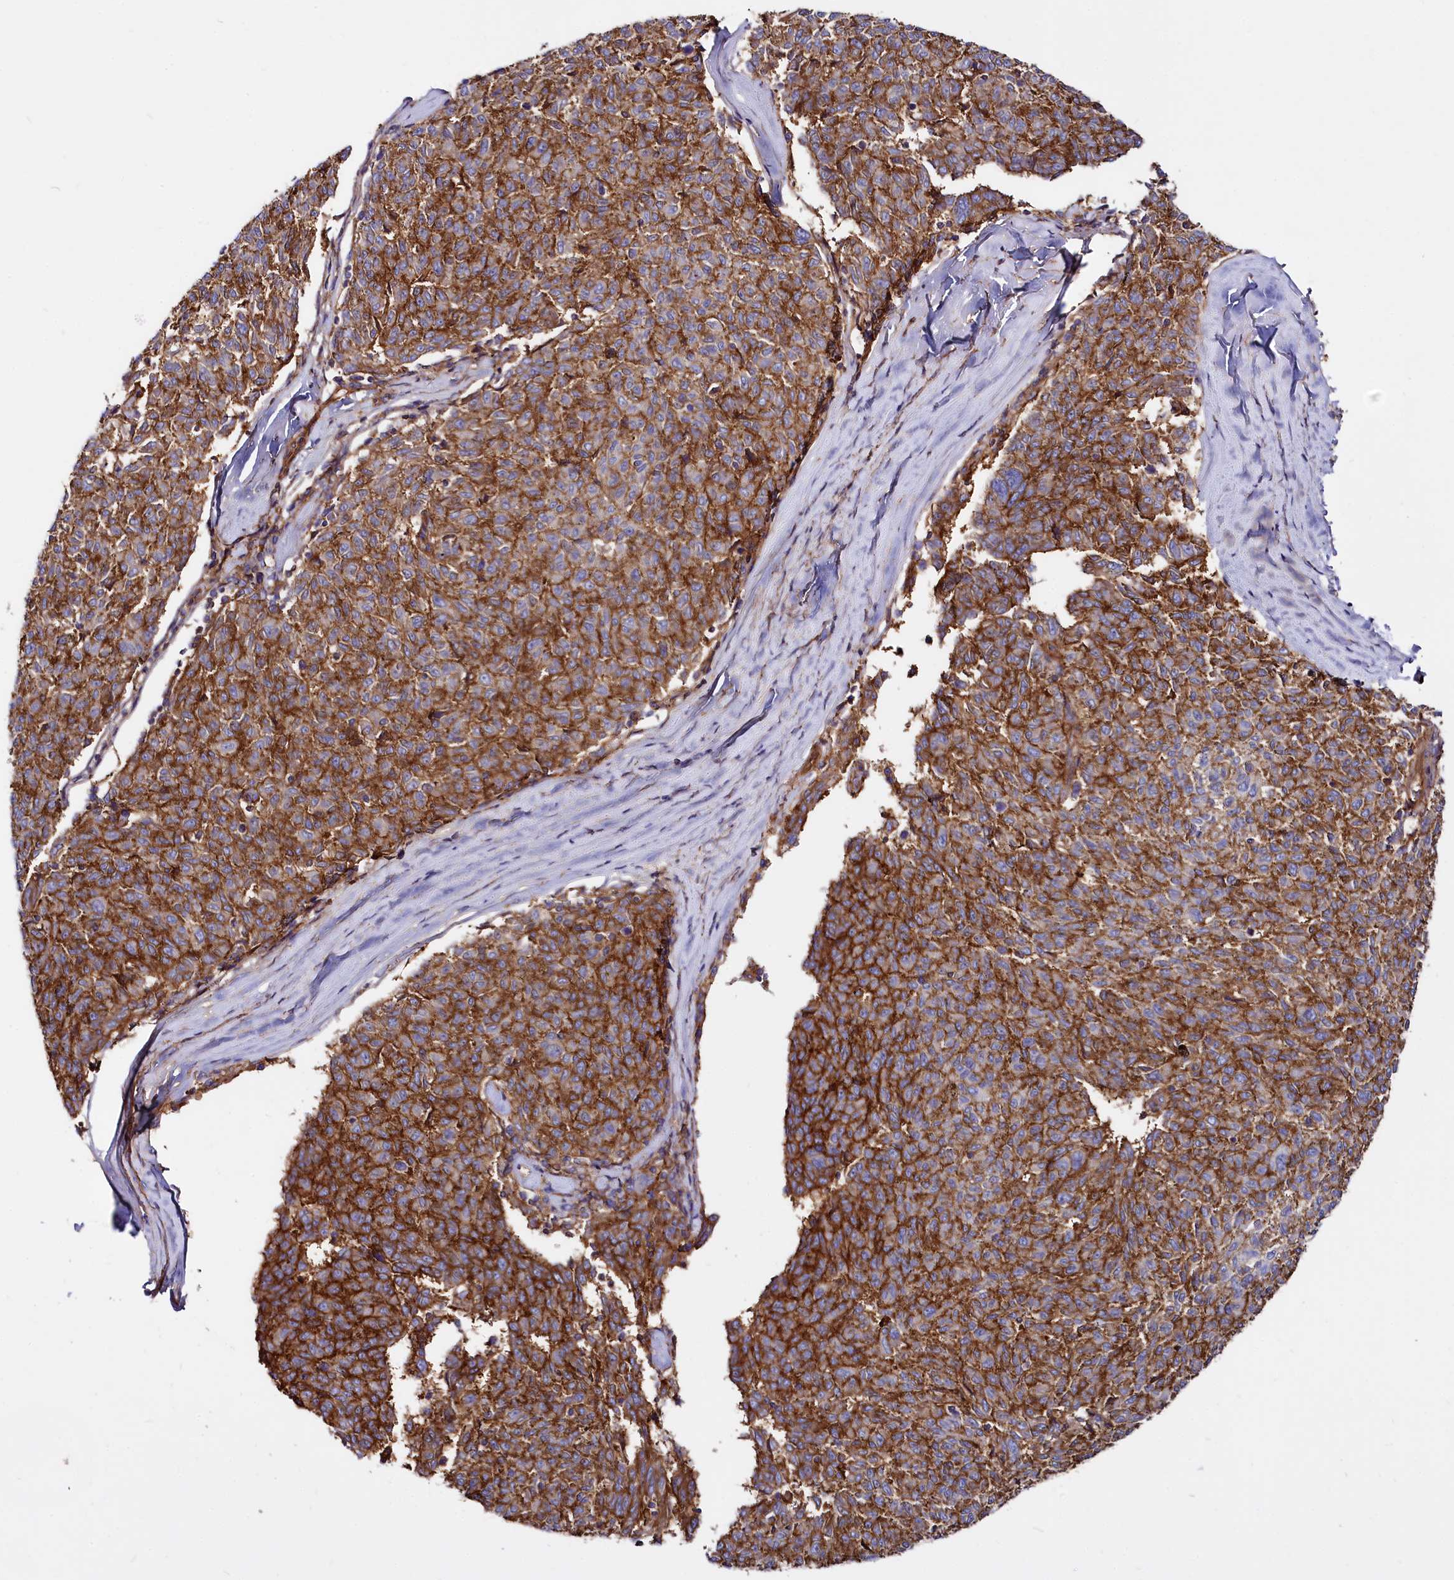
{"staining": {"intensity": "strong", "quantity": ">75%", "location": "cytoplasmic/membranous"}, "tissue": "melanoma", "cell_type": "Tumor cells", "image_type": "cancer", "snomed": [{"axis": "morphology", "description": "Malignant melanoma, NOS"}, {"axis": "topography", "description": "Skin"}], "caption": "Human malignant melanoma stained for a protein (brown) displays strong cytoplasmic/membranous positive expression in about >75% of tumor cells.", "gene": "ANO6", "patient": {"sex": "female", "age": 72}}